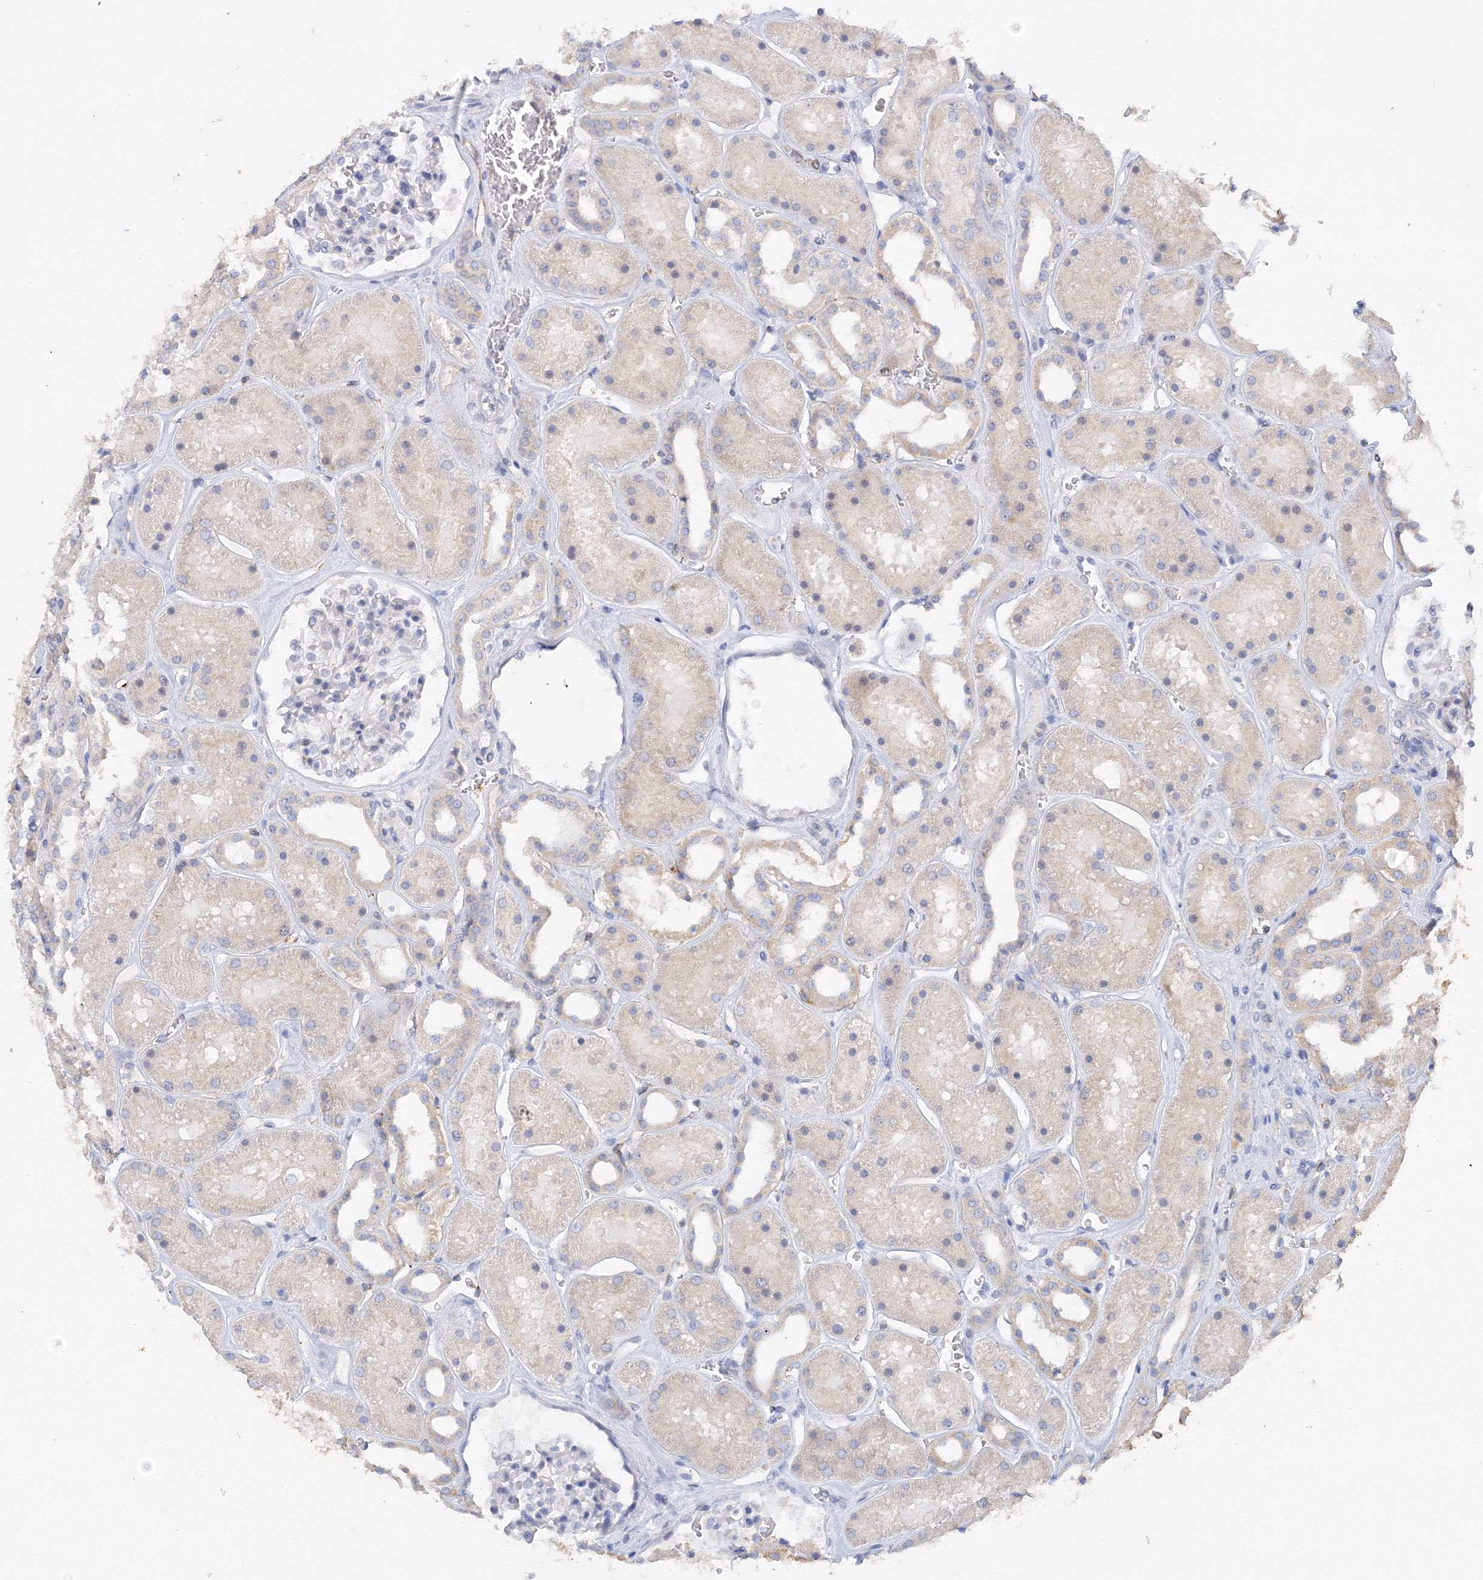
{"staining": {"intensity": "negative", "quantity": "none", "location": "none"}, "tissue": "kidney", "cell_type": "Cells in glomeruli", "image_type": "normal", "snomed": [{"axis": "morphology", "description": "Normal tissue, NOS"}, {"axis": "topography", "description": "Kidney"}], "caption": "IHC histopathology image of benign kidney: kidney stained with DAB displays no significant protein expression in cells in glomeruli.", "gene": "TAMM41", "patient": {"sex": "female", "age": 41}}